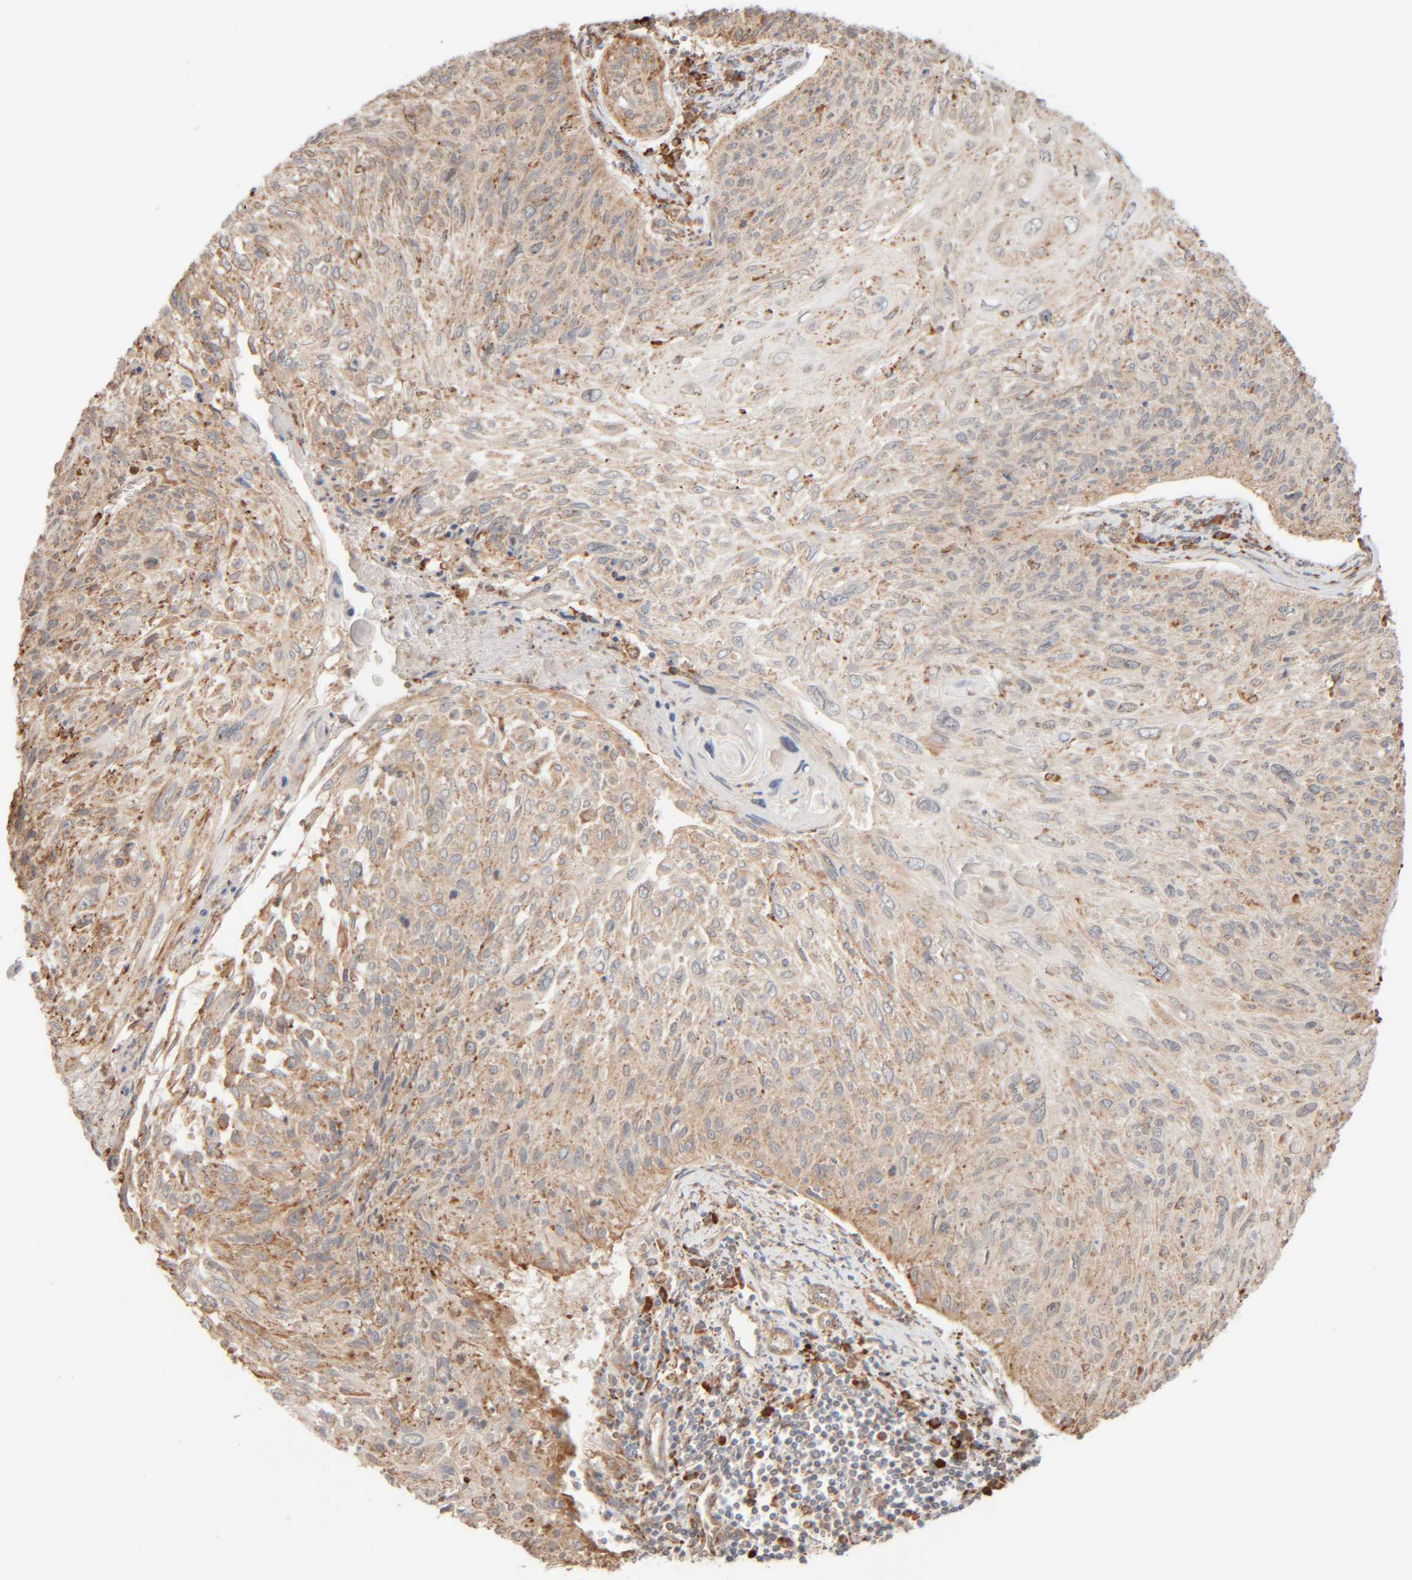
{"staining": {"intensity": "weak", "quantity": ">75%", "location": "cytoplasmic/membranous"}, "tissue": "cervical cancer", "cell_type": "Tumor cells", "image_type": "cancer", "snomed": [{"axis": "morphology", "description": "Squamous cell carcinoma, NOS"}, {"axis": "topography", "description": "Cervix"}], "caption": "Tumor cells demonstrate weak cytoplasmic/membranous expression in approximately >75% of cells in cervical cancer.", "gene": "INTS1", "patient": {"sex": "female", "age": 51}}